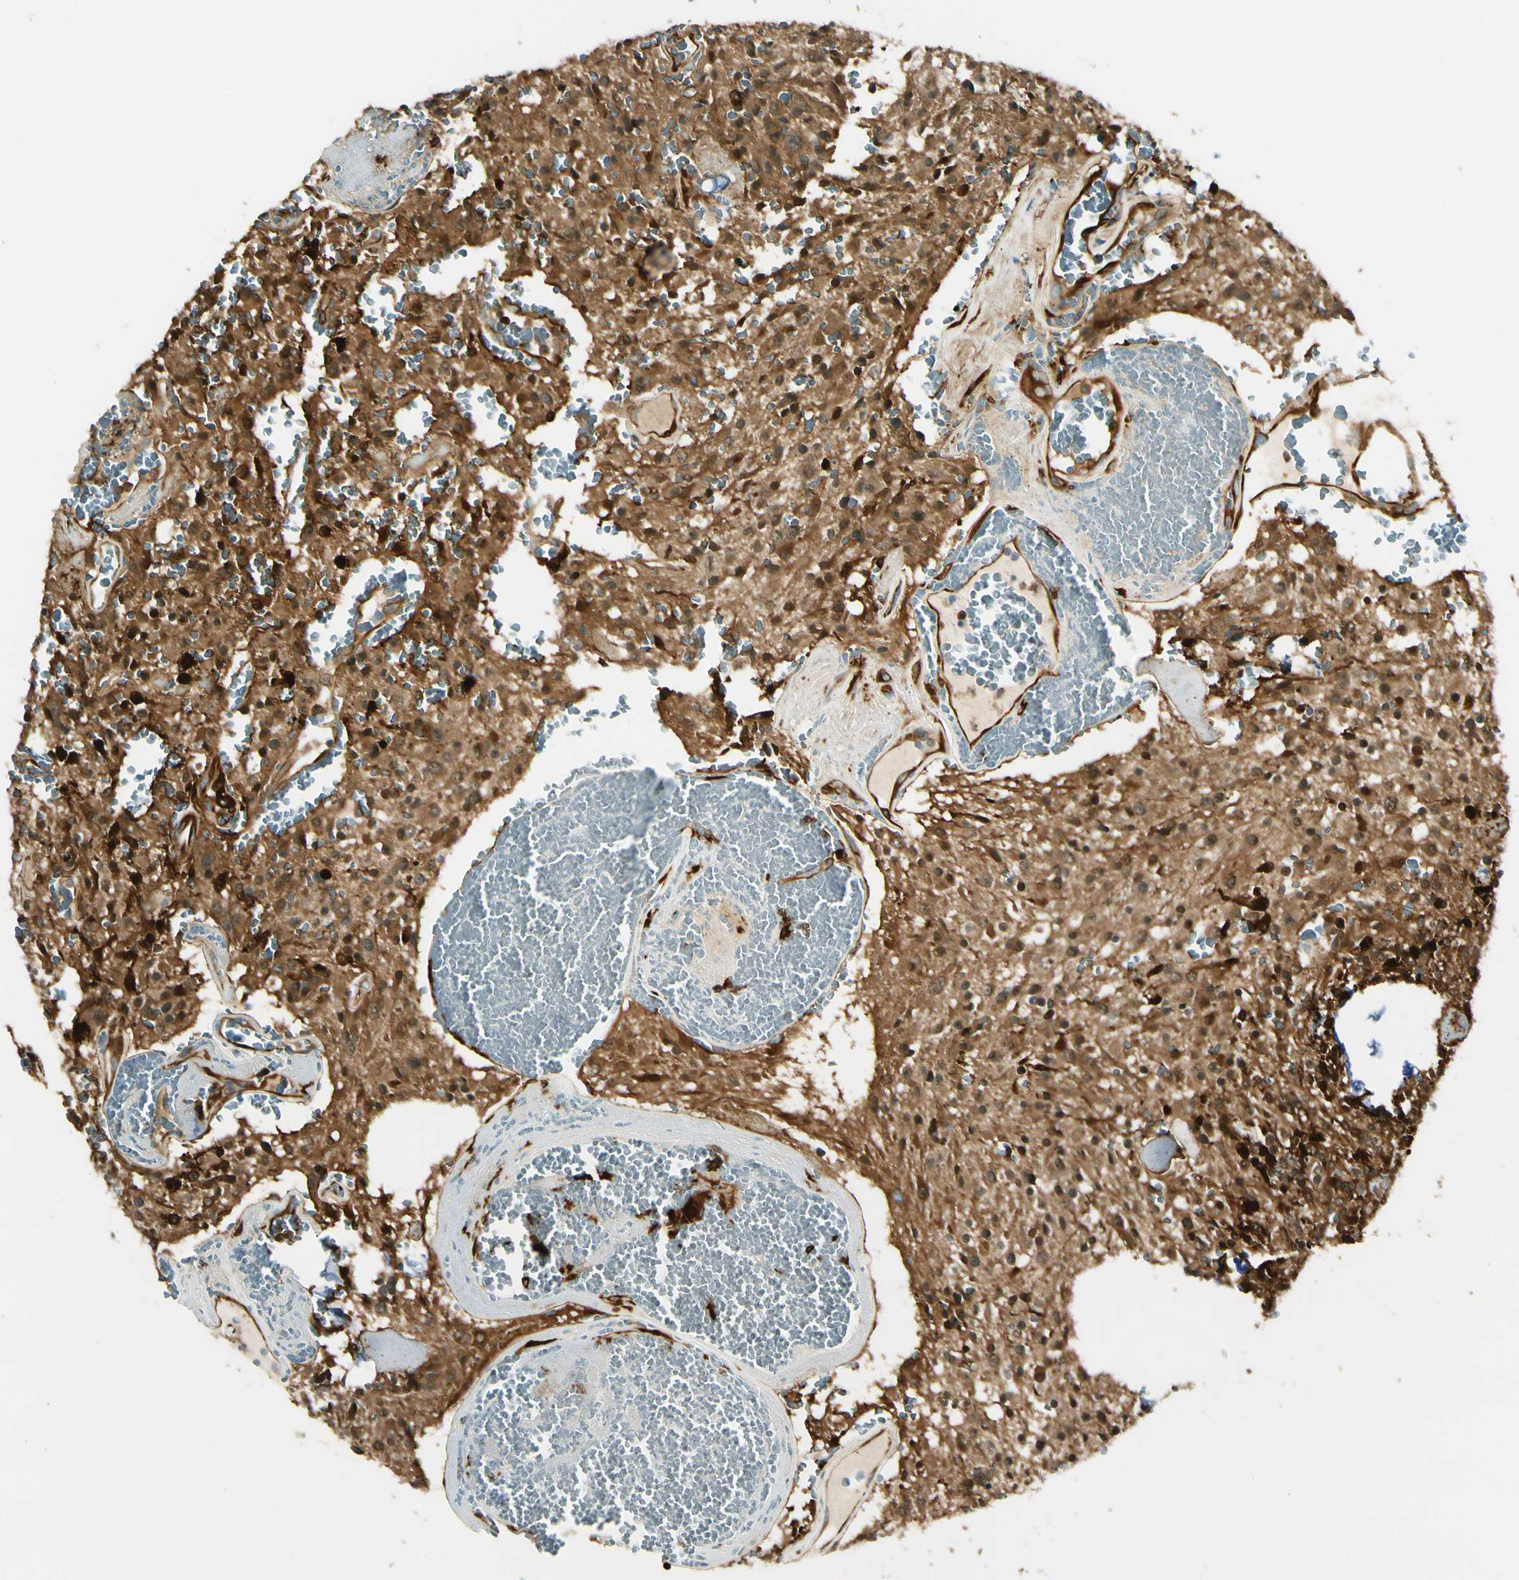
{"staining": {"intensity": "strong", "quantity": "25%-75%", "location": "nuclear"}, "tissue": "glioma", "cell_type": "Tumor cells", "image_type": "cancer", "snomed": [{"axis": "morphology", "description": "Glioma, malignant, Low grade"}, {"axis": "topography", "description": "Brain"}], "caption": "DAB immunohistochemical staining of malignant glioma (low-grade) shows strong nuclear protein positivity in about 25%-75% of tumor cells.", "gene": "FTH1", "patient": {"sex": "male", "age": 58}}